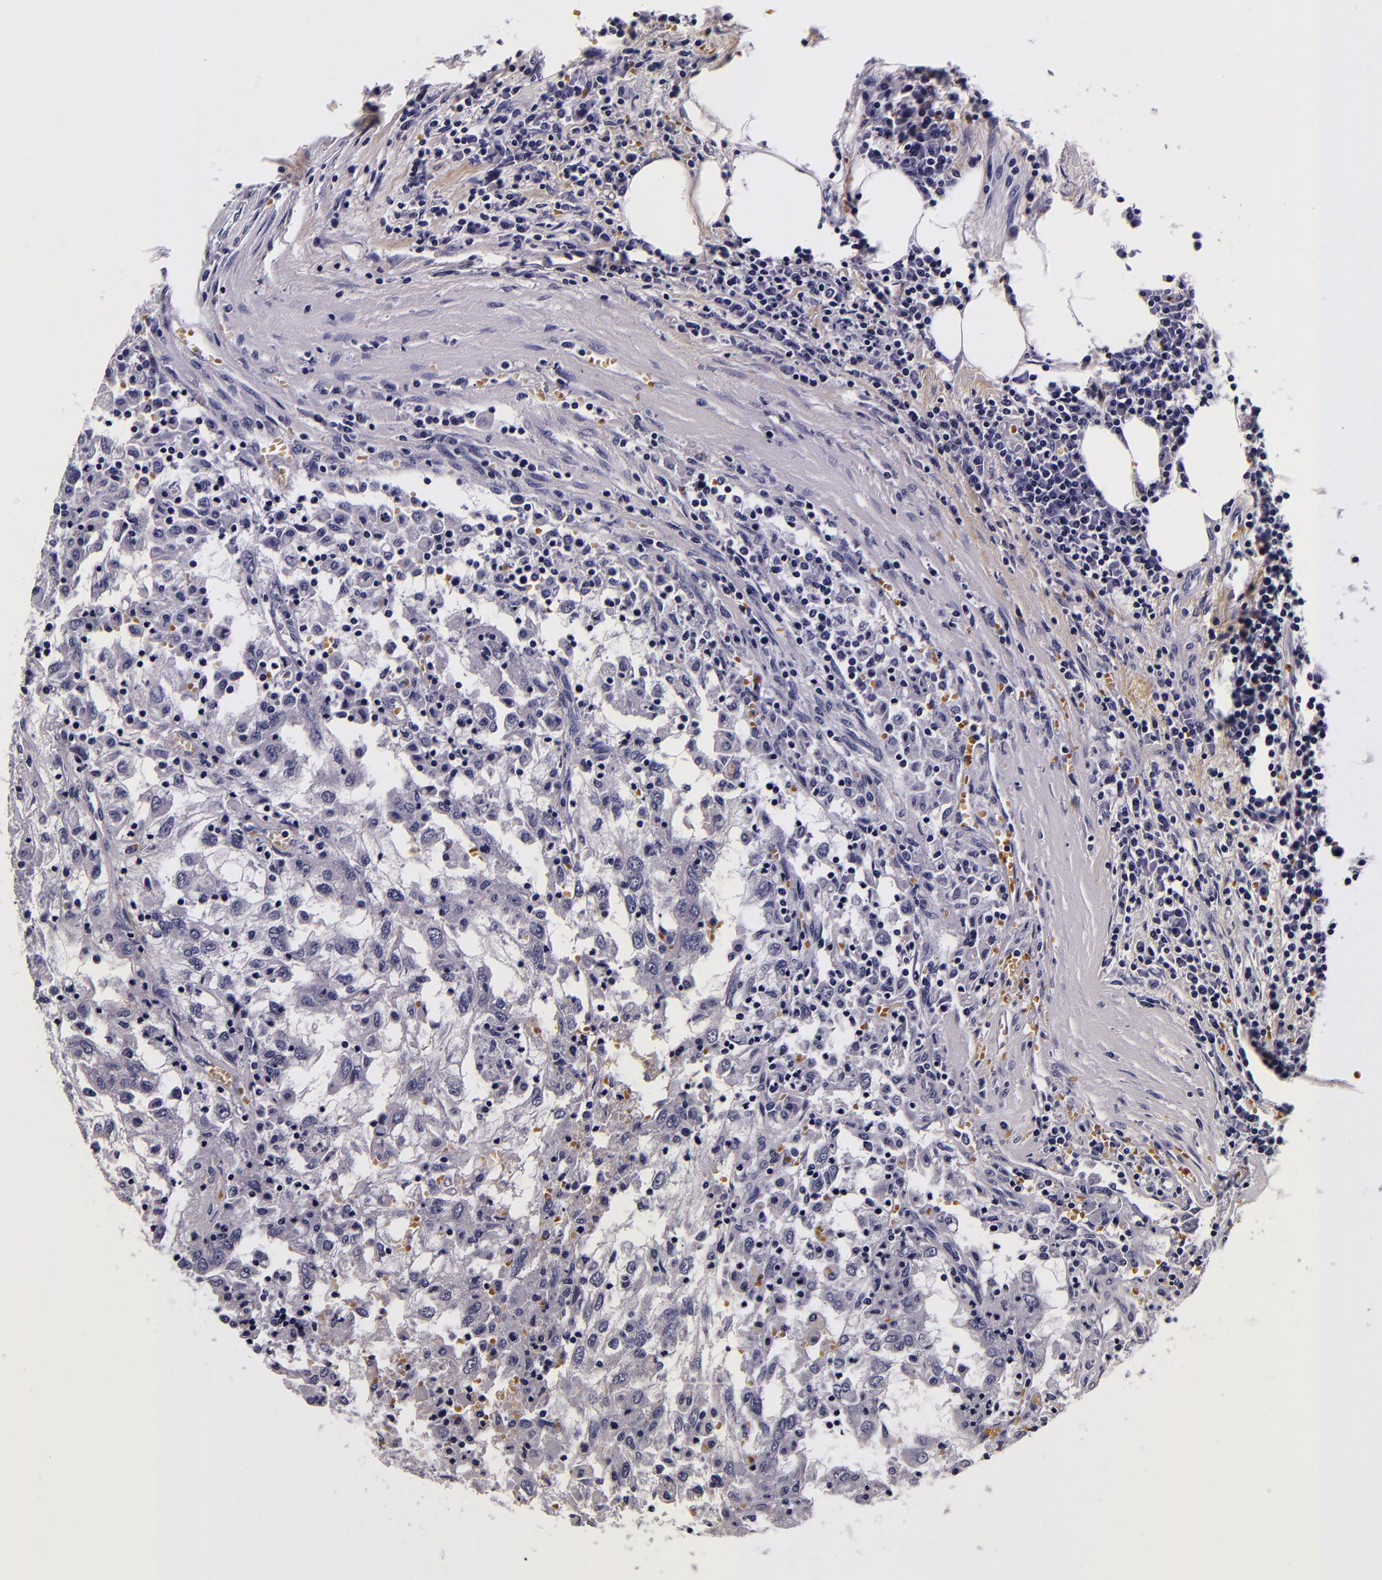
{"staining": {"intensity": "negative", "quantity": "none", "location": "none"}, "tissue": "renal cancer", "cell_type": "Tumor cells", "image_type": "cancer", "snomed": [{"axis": "morphology", "description": "Normal tissue, NOS"}, {"axis": "morphology", "description": "Adenocarcinoma, NOS"}, {"axis": "topography", "description": "Kidney"}], "caption": "High magnification brightfield microscopy of renal adenocarcinoma stained with DAB (3,3'-diaminobenzidine) (brown) and counterstained with hematoxylin (blue): tumor cells show no significant staining.", "gene": "FBN1", "patient": {"sex": "male", "age": 71}}